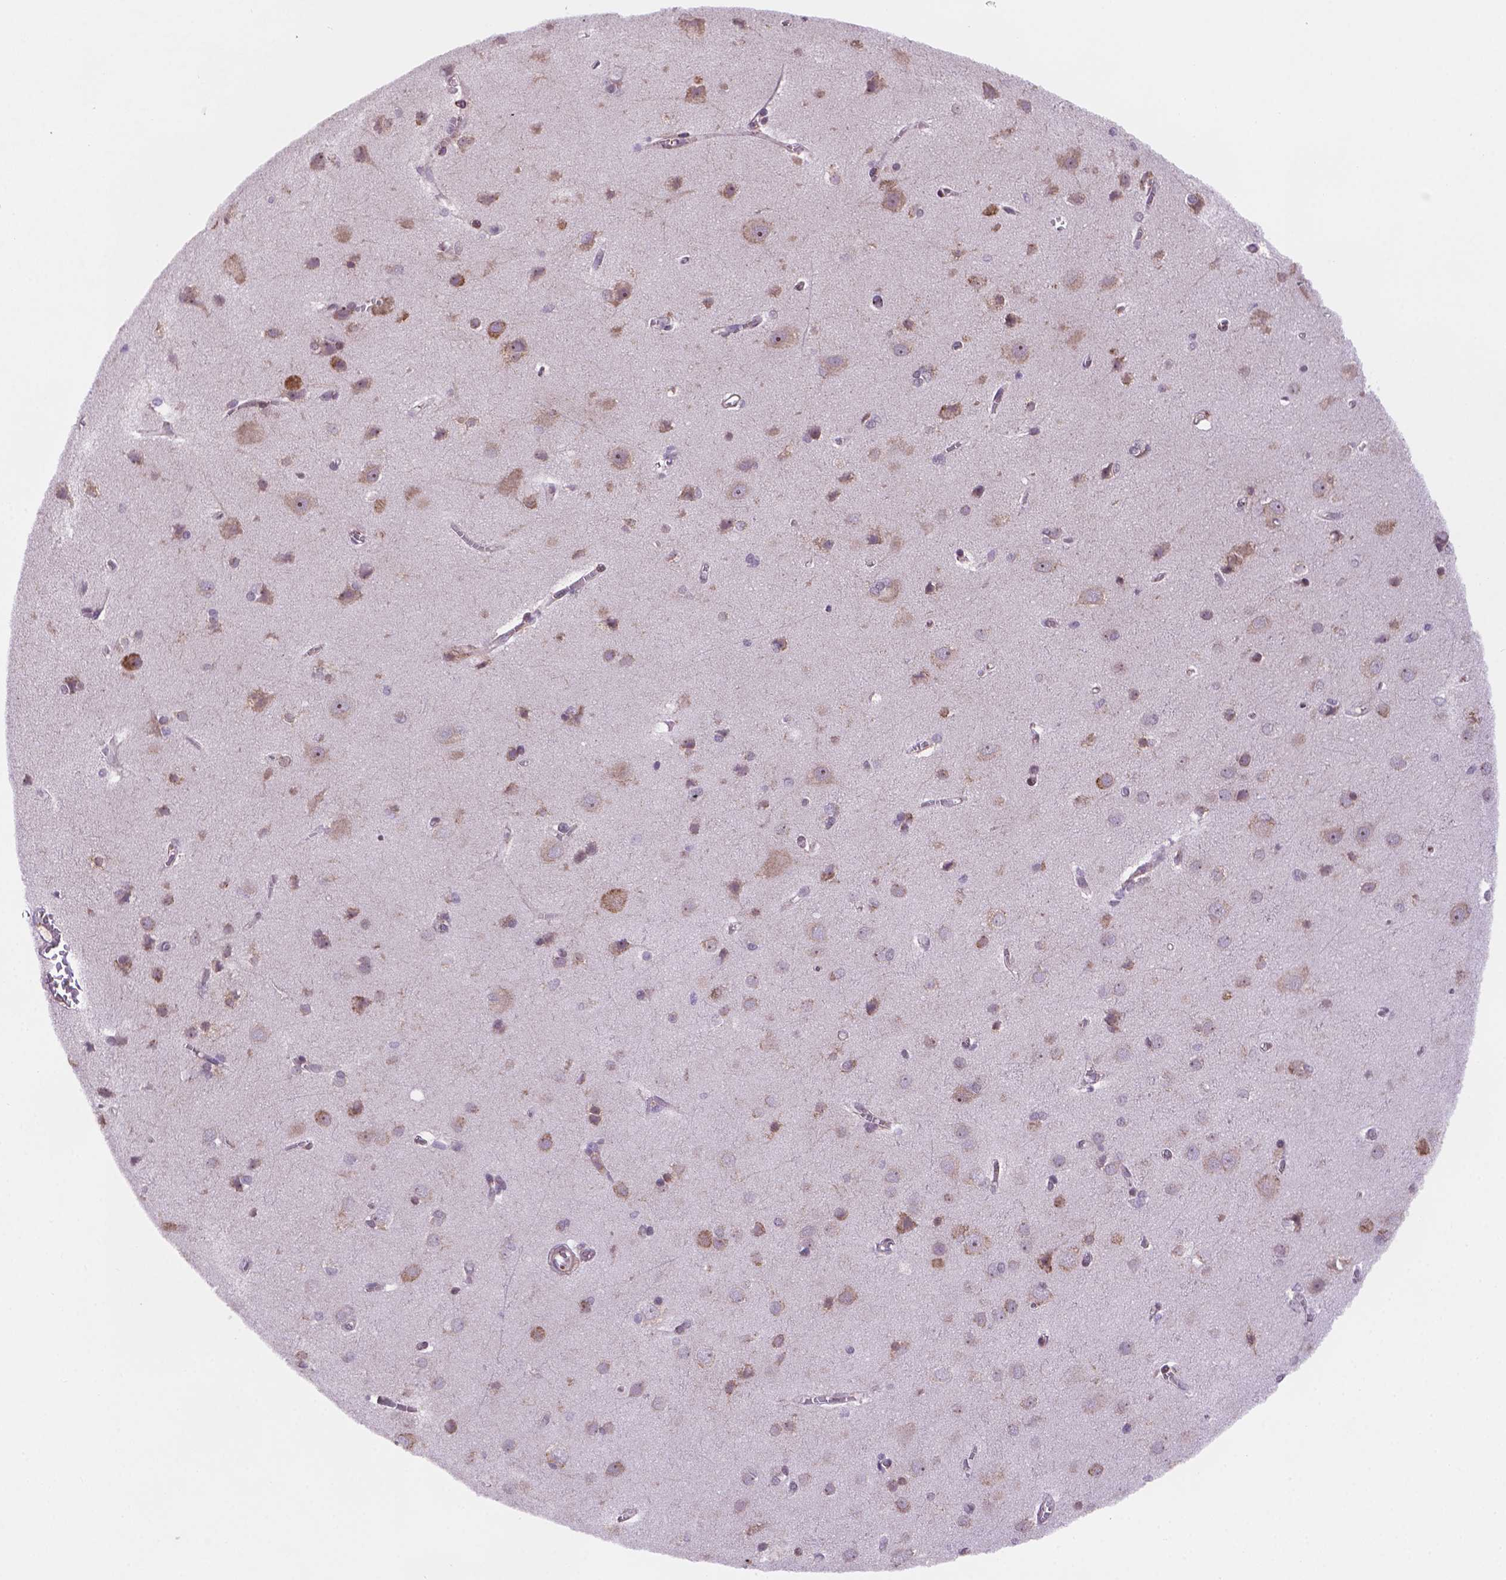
{"staining": {"intensity": "negative", "quantity": "none", "location": "none"}, "tissue": "cerebral cortex", "cell_type": "Endothelial cells", "image_type": "normal", "snomed": [{"axis": "morphology", "description": "Normal tissue, NOS"}, {"axis": "topography", "description": "Cerebral cortex"}], "caption": "Immunohistochemistry micrograph of normal cerebral cortex: cerebral cortex stained with DAB reveals no significant protein expression in endothelial cells. (Stains: DAB IHC with hematoxylin counter stain, Microscopy: brightfield microscopy at high magnification).", "gene": "FNIP1", "patient": {"sex": "male", "age": 37}}